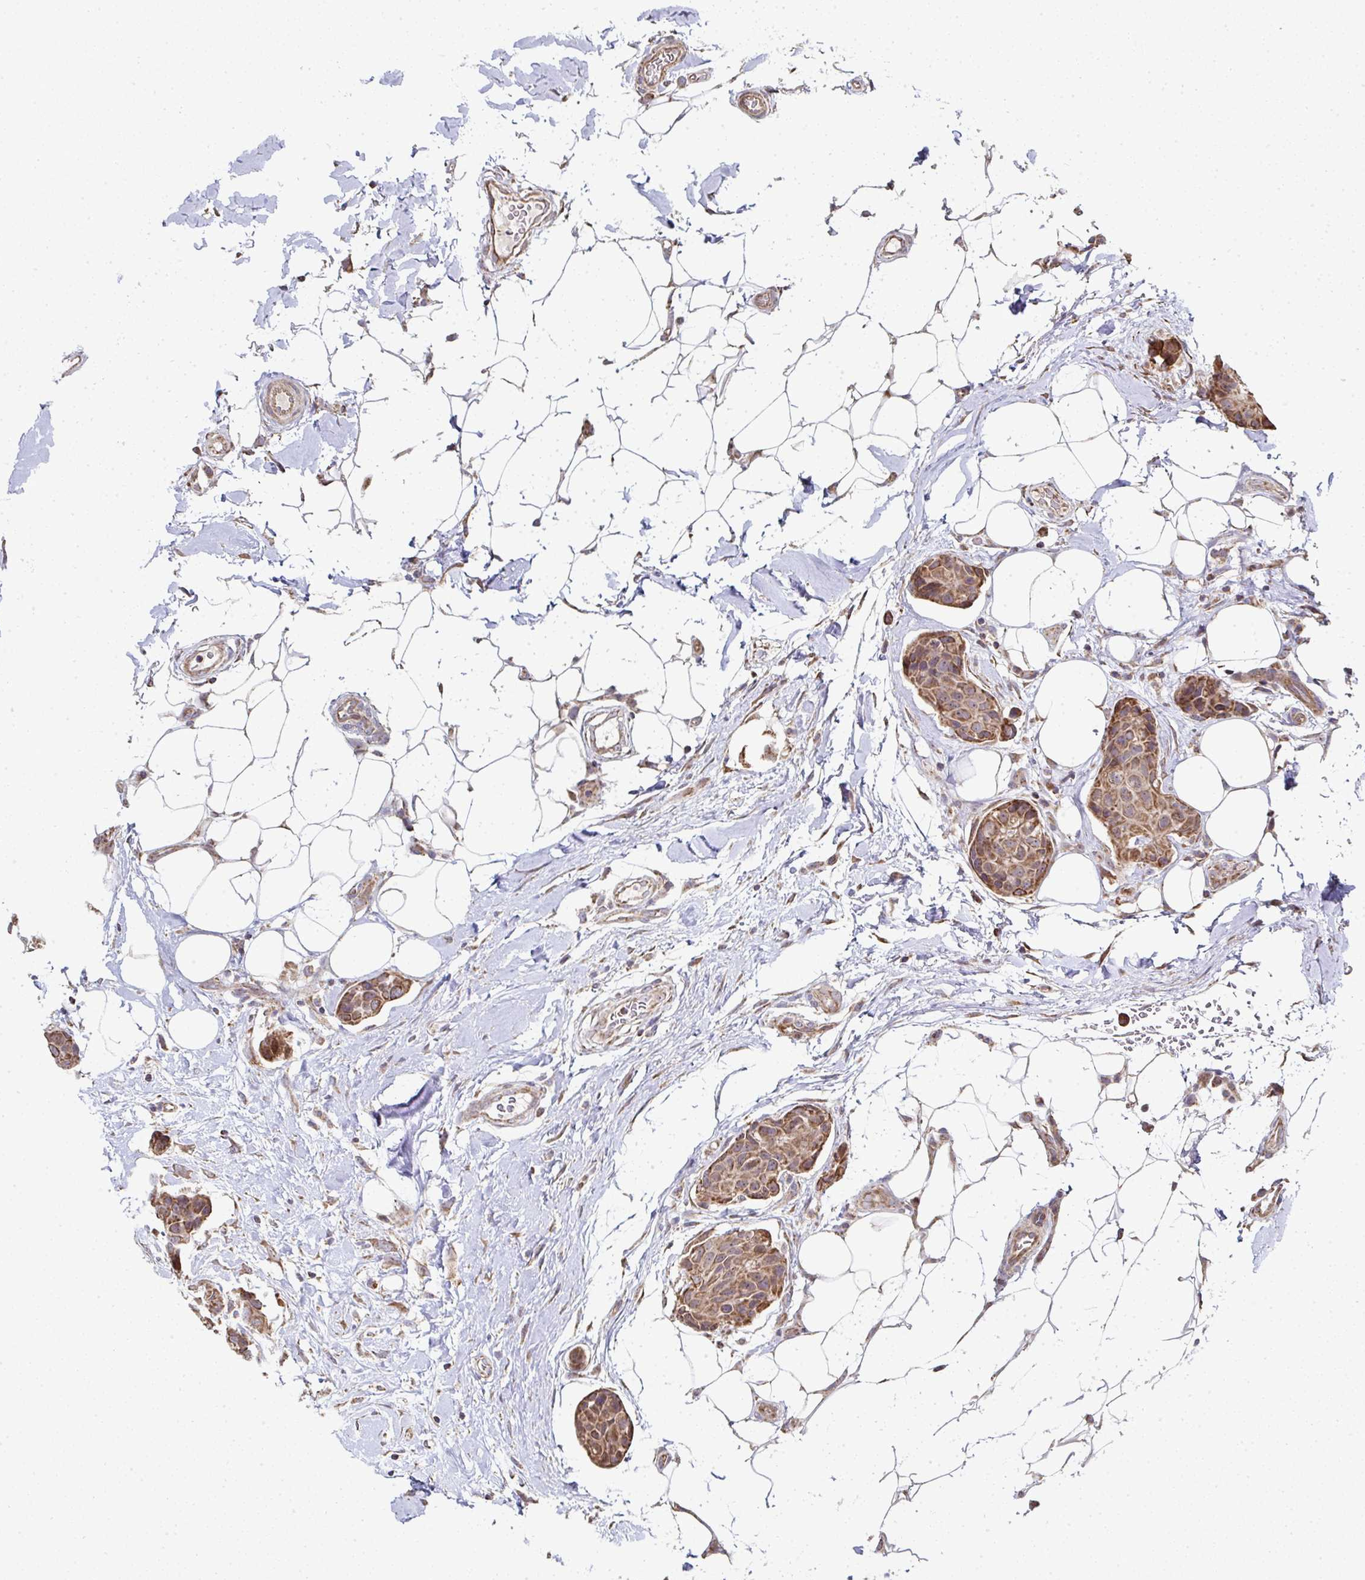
{"staining": {"intensity": "moderate", "quantity": ">75%", "location": "cytoplasmic/membranous"}, "tissue": "breast cancer", "cell_type": "Tumor cells", "image_type": "cancer", "snomed": [{"axis": "morphology", "description": "Duct carcinoma"}, {"axis": "topography", "description": "Breast"}, {"axis": "topography", "description": "Lymph node"}], "caption": "The histopathology image reveals immunohistochemical staining of invasive ductal carcinoma (breast). There is moderate cytoplasmic/membranous staining is appreciated in approximately >75% of tumor cells.", "gene": "AGTPBP1", "patient": {"sex": "female", "age": 80}}